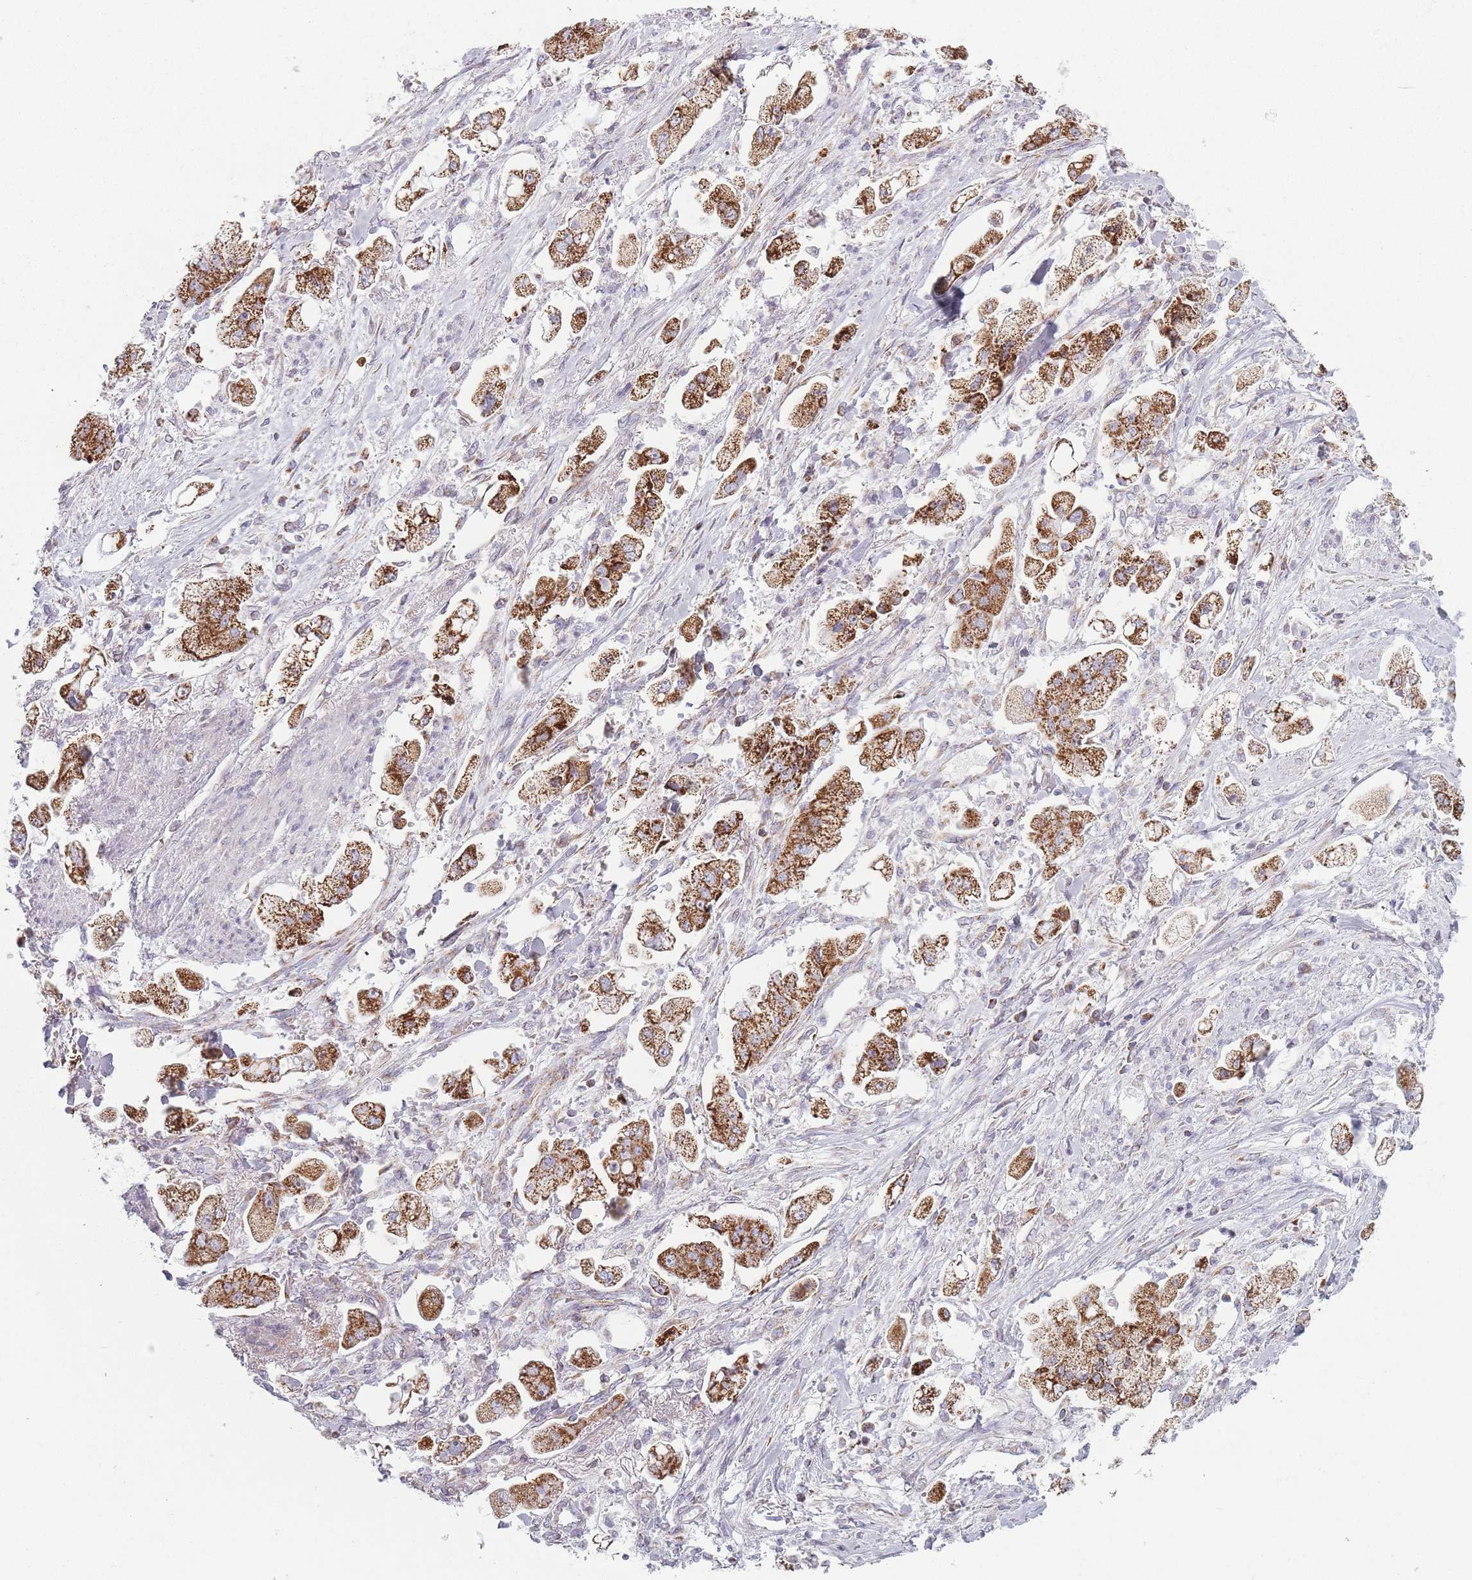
{"staining": {"intensity": "strong", "quantity": ">75%", "location": "cytoplasmic/membranous"}, "tissue": "stomach cancer", "cell_type": "Tumor cells", "image_type": "cancer", "snomed": [{"axis": "morphology", "description": "Adenocarcinoma, NOS"}, {"axis": "topography", "description": "Stomach"}], "caption": "Stomach cancer stained for a protein exhibits strong cytoplasmic/membranous positivity in tumor cells. The staining was performed using DAB (3,3'-diaminobenzidine) to visualize the protein expression in brown, while the nuclei were stained in blue with hematoxylin (Magnification: 20x).", "gene": "DCHS1", "patient": {"sex": "male", "age": 62}}